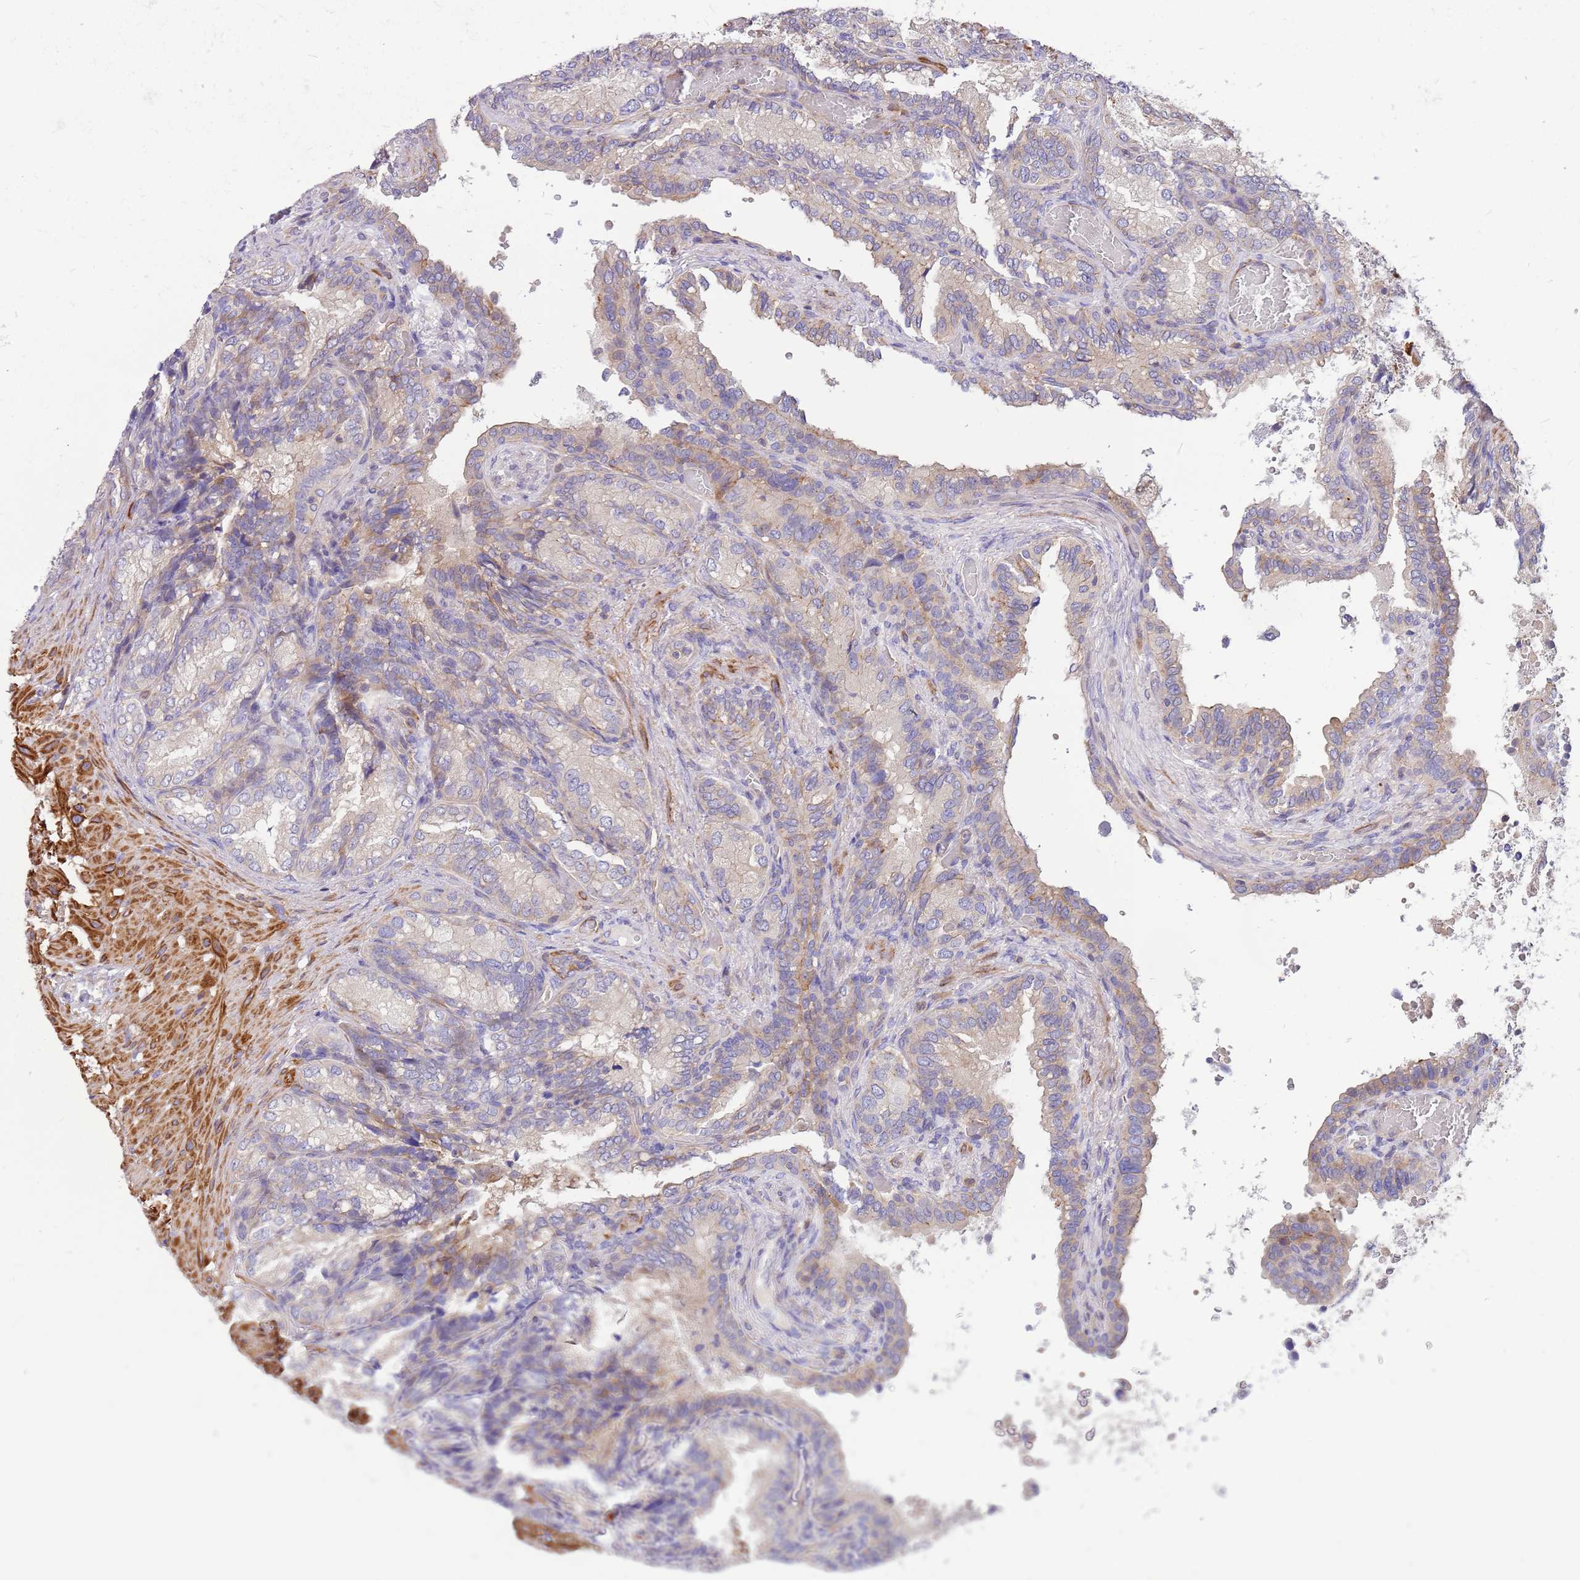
{"staining": {"intensity": "weak", "quantity": "<25%", "location": "cytoplasmic/membranous"}, "tissue": "seminal vesicle", "cell_type": "Glandular cells", "image_type": "normal", "snomed": [{"axis": "morphology", "description": "Normal tissue, NOS"}, {"axis": "topography", "description": "Seminal veicle"}], "caption": "The histopathology image reveals no staining of glandular cells in unremarkable seminal vesicle. The staining is performed using DAB brown chromogen with nuclei counter-stained in using hematoxylin.", "gene": "MVD", "patient": {"sex": "male", "age": 58}}